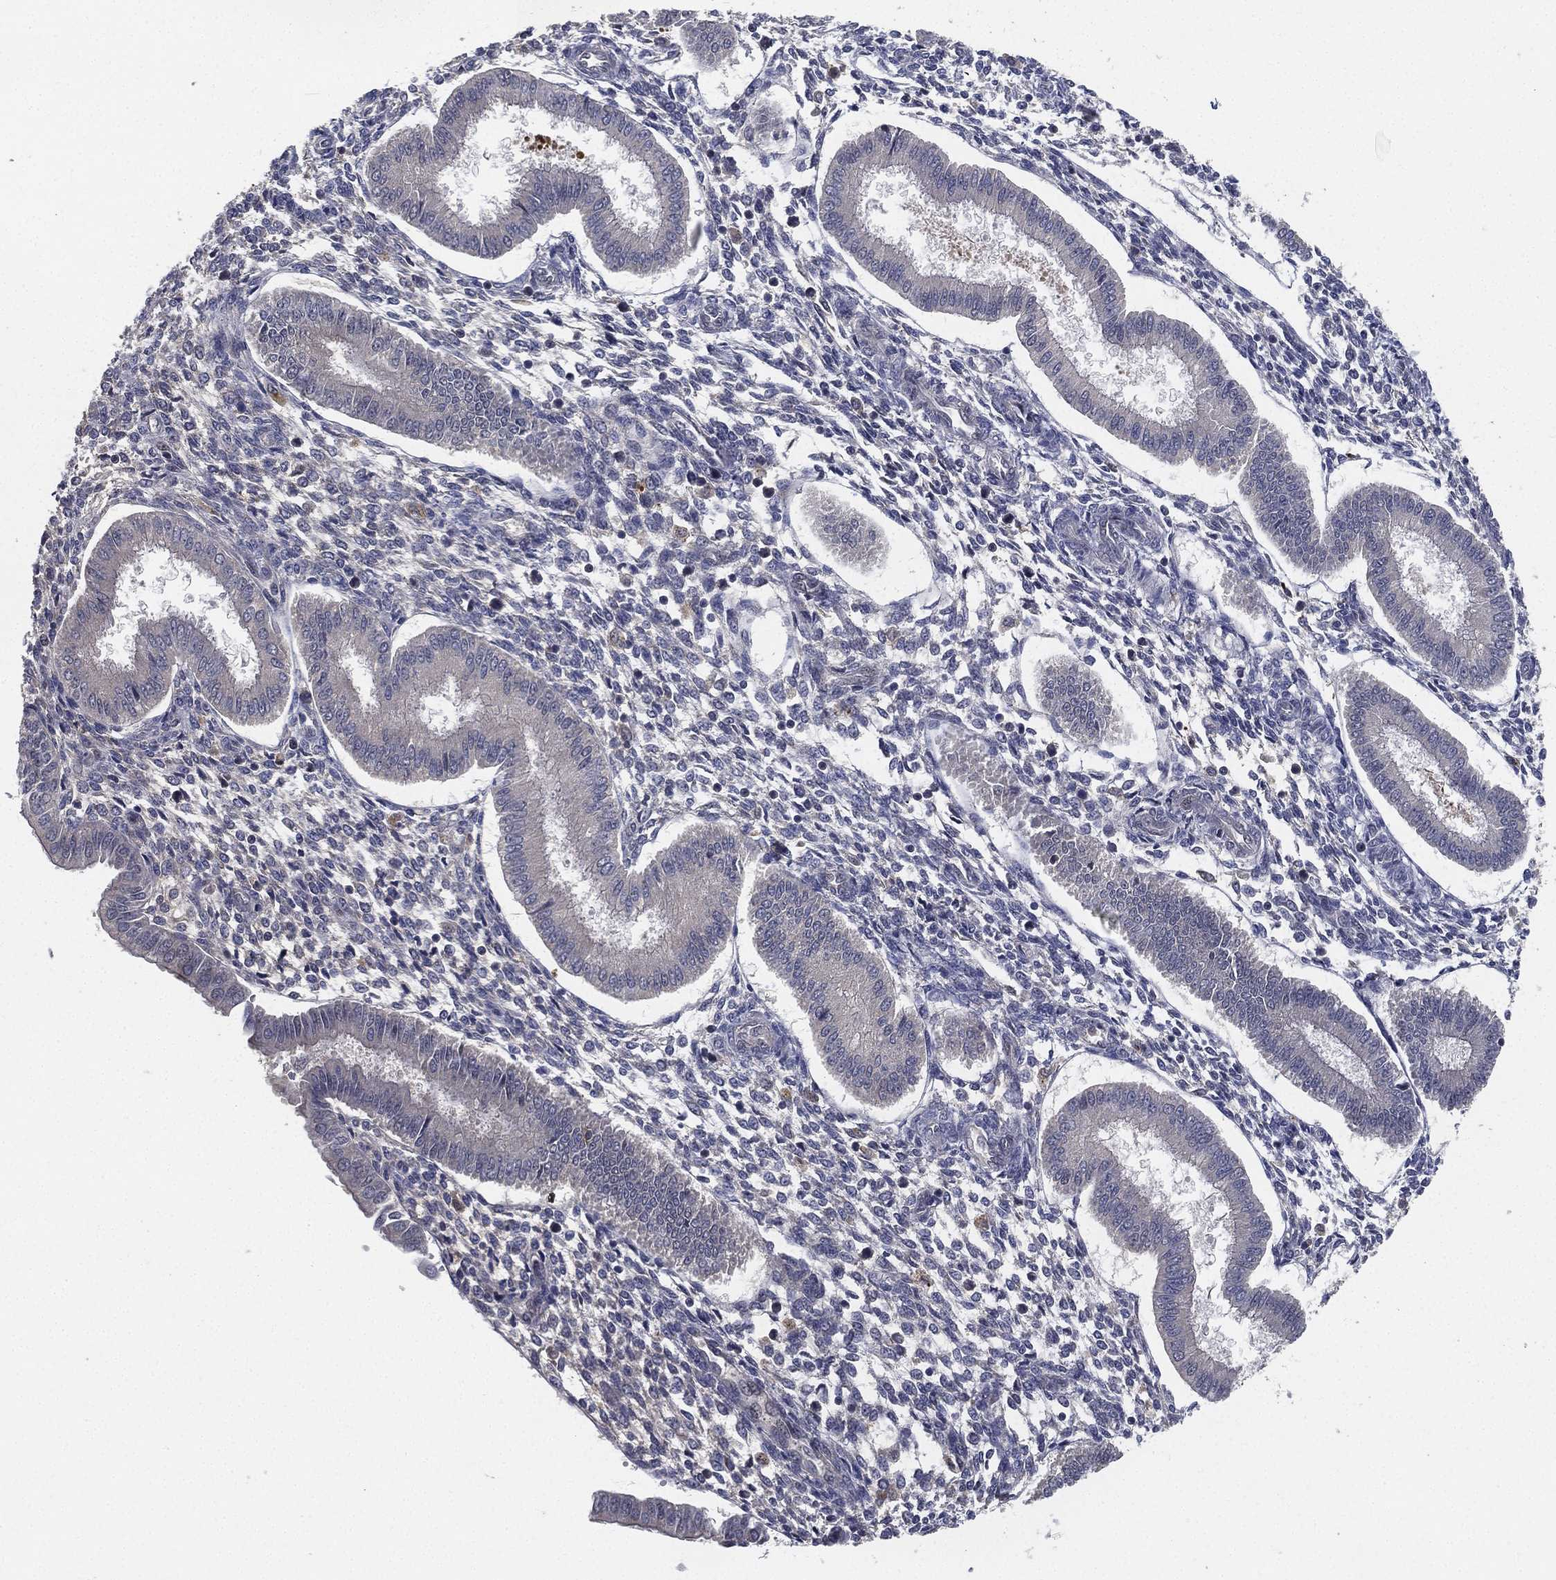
{"staining": {"intensity": "negative", "quantity": "none", "location": "none"}, "tissue": "endometrium", "cell_type": "Cells in endometrial stroma", "image_type": "normal", "snomed": [{"axis": "morphology", "description": "Normal tissue, NOS"}, {"axis": "topography", "description": "Endometrium"}], "caption": "This is an immunohistochemistry micrograph of unremarkable endometrium. There is no staining in cells in endometrial stroma.", "gene": "CFAP251", "patient": {"sex": "female", "age": 43}}